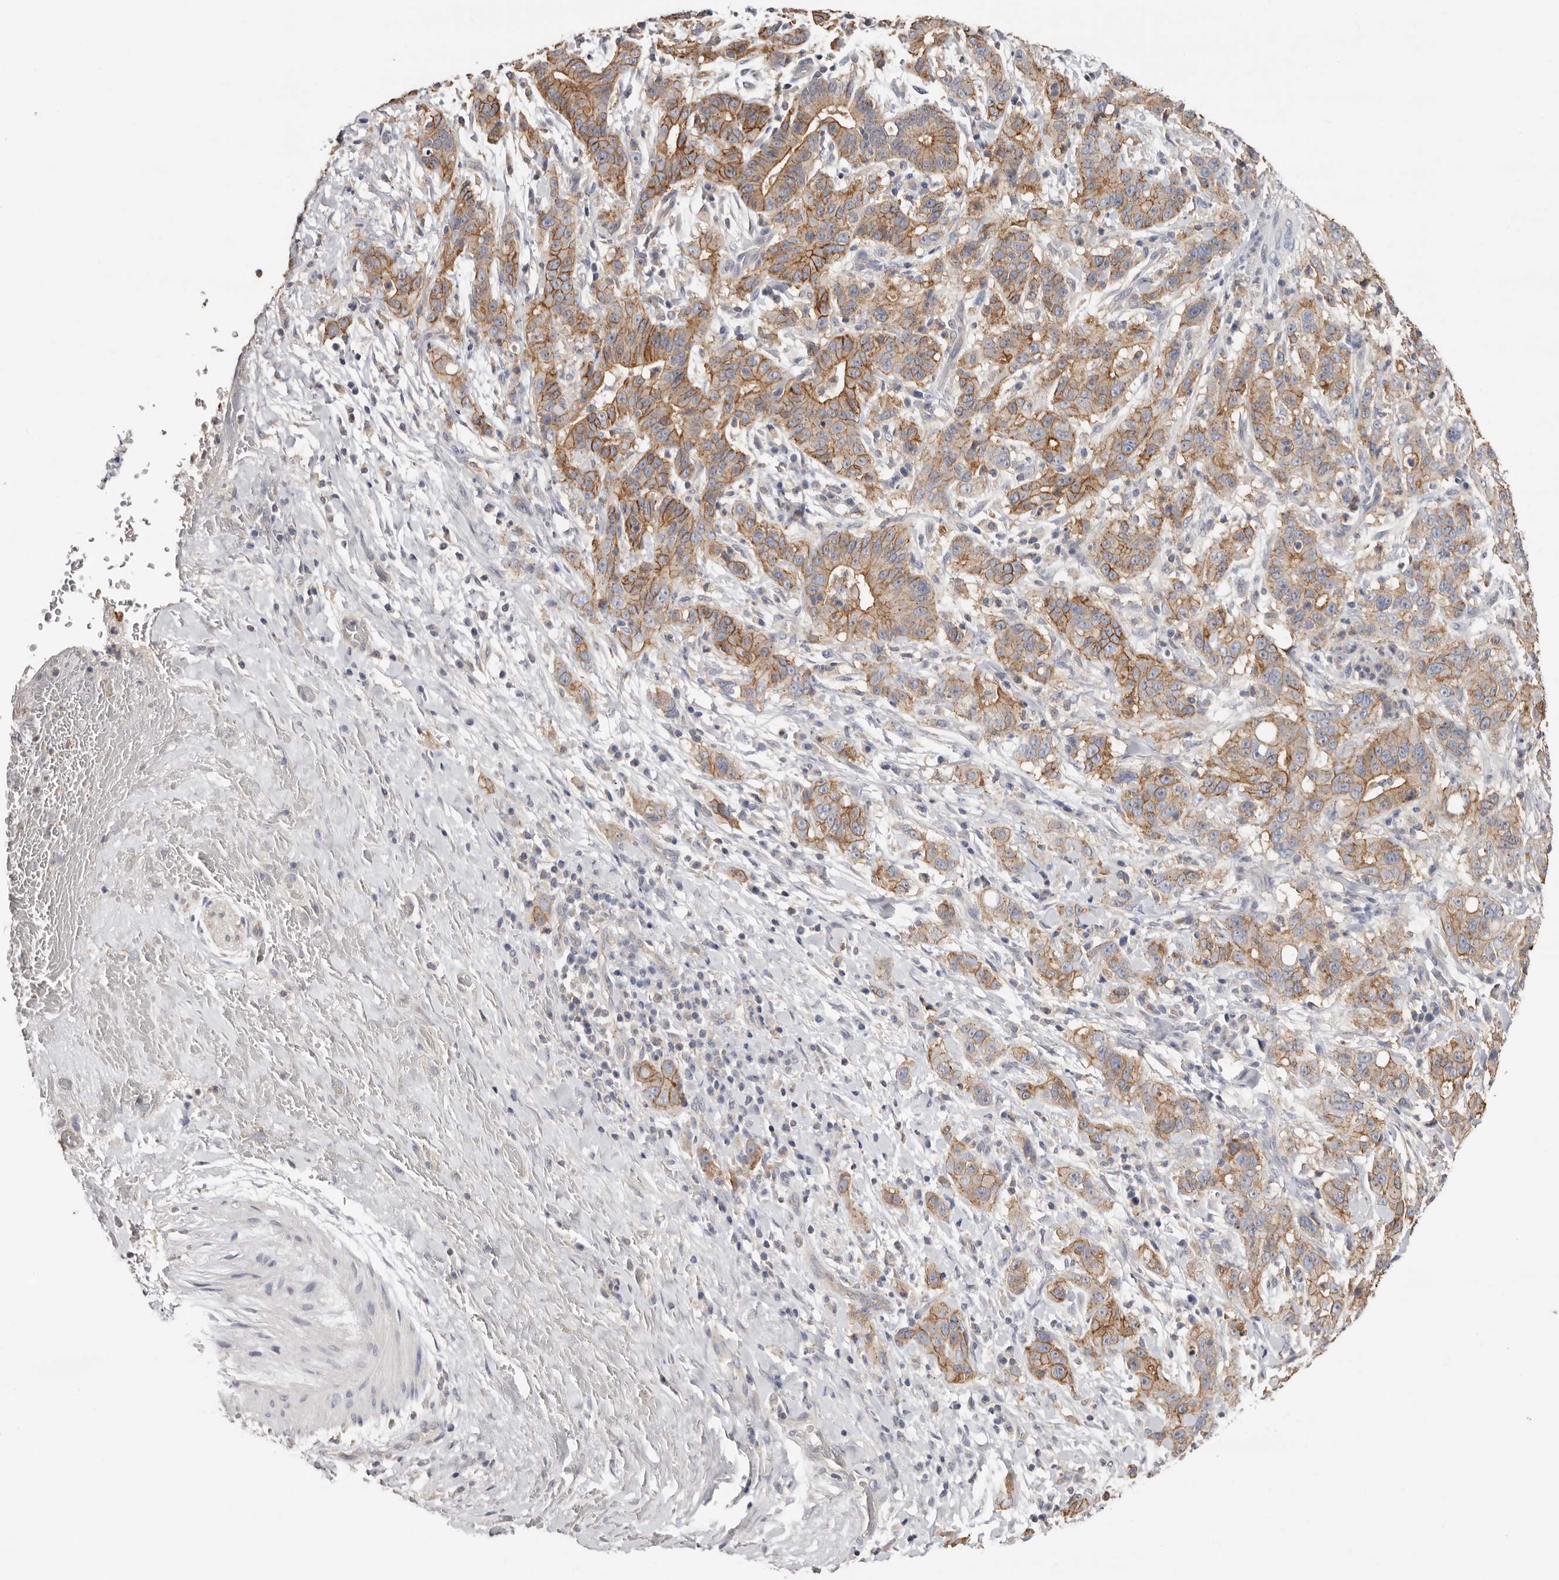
{"staining": {"intensity": "moderate", "quantity": "25%-75%", "location": "cytoplasmic/membranous"}, "tissue": "liver cancer", "cell_type": "Tumor cells", "image_type": "cancer", "snomed": [{"axis": "morphology", "description": "Cholangiocarcinoma"}, {"axis": "topography", "description": "Liver"}], "caption": "DAB immunohistochemical staining of human liver cancer (cholangiocarcinoma) exhibits moderate cytoplasmic/membranous protein expression in about 25%-75% of tumor cells. (DAB IHC, brown staining for protein, blue staining for nuclei).", "gene": "S100A14", "patient": {"sex": "female", "age": 38}}